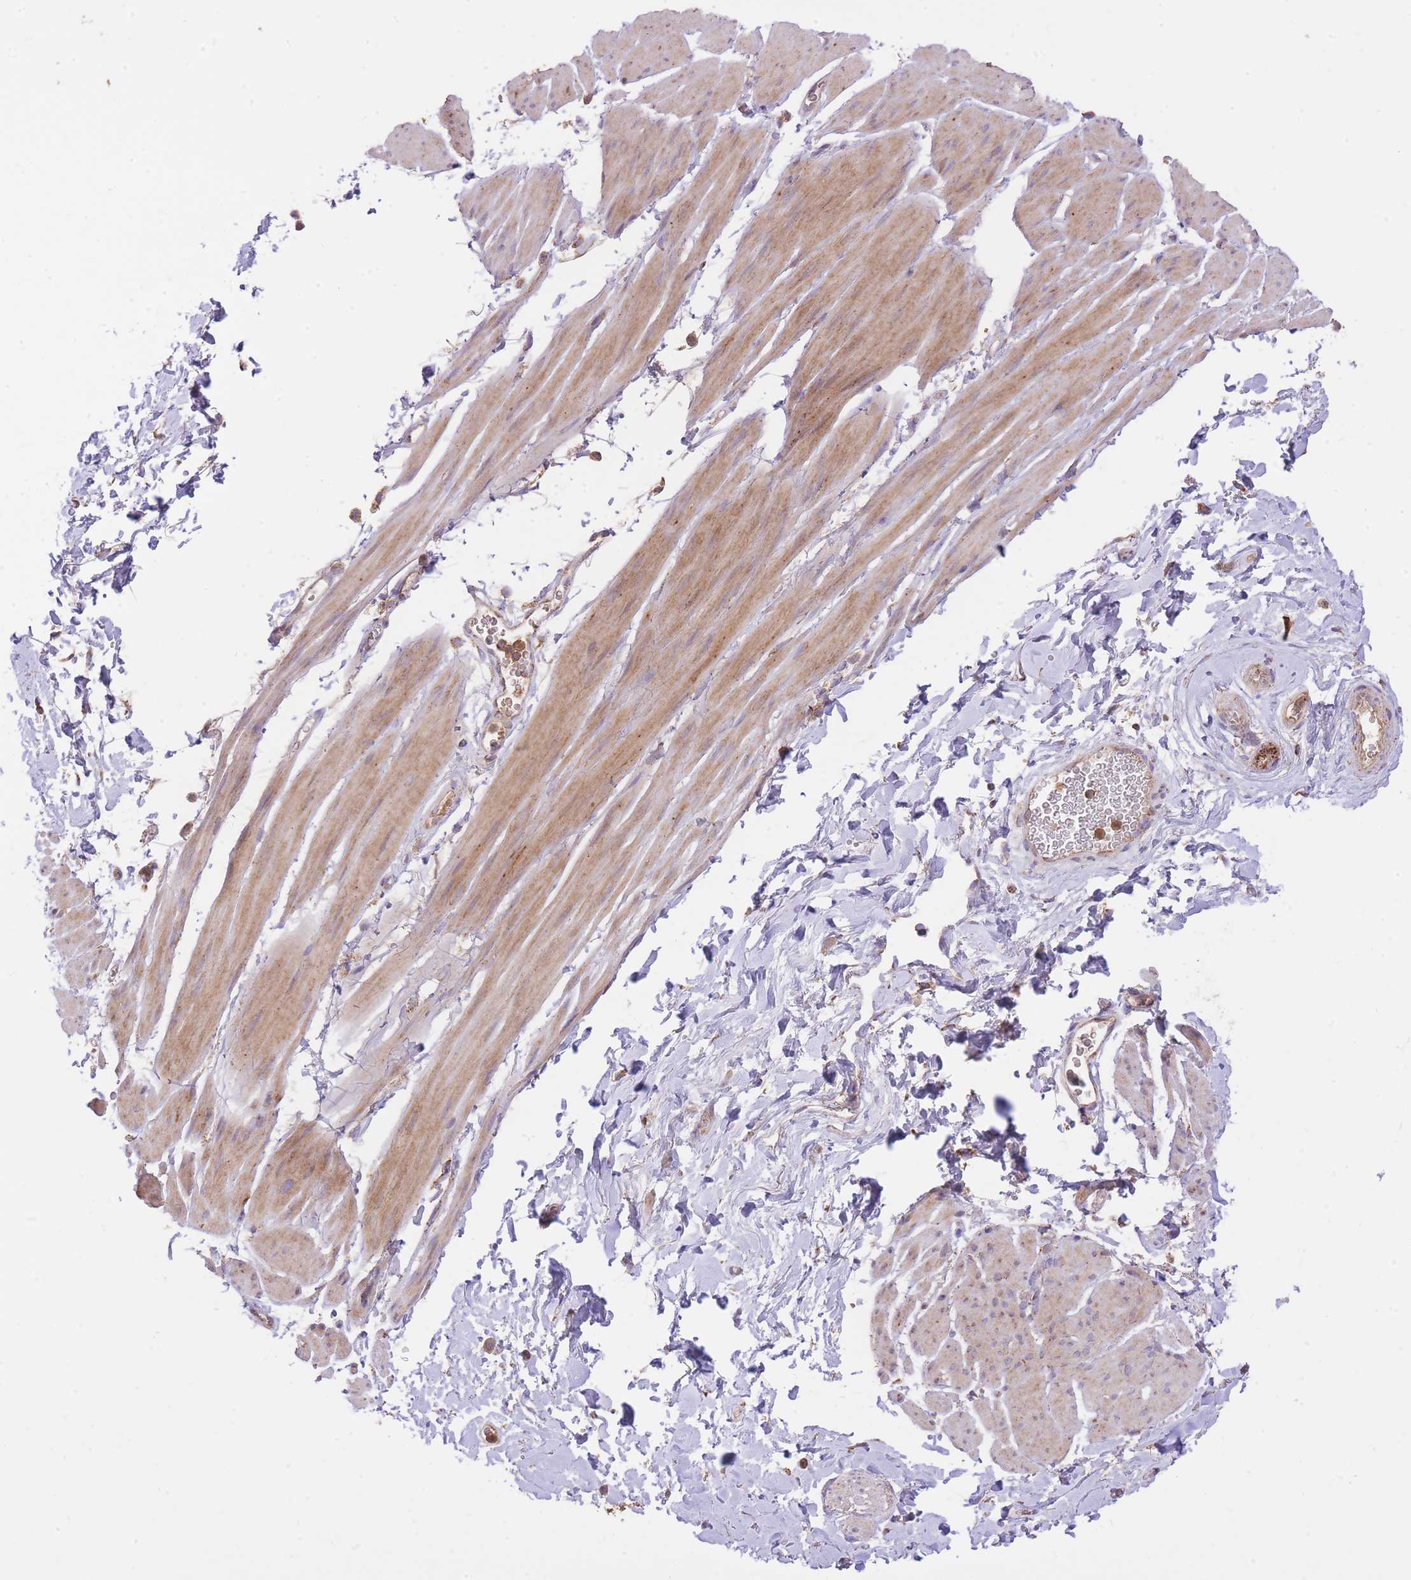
{"staining": {"intensity": "moderate", "quantity": "25%-75%", "location": "cytoplasmic/membranous"}, "tissue": "smooth muscle", "cell_type": "Smooth muscle cells", "image_type": "normal", "snomed": [{"axis": "morphology", "description": "Normal tissue, NOS"}, {"axis": "topography", "description": "Smooth muscle"}, {"axis": "topography", "description": "Peripheral nerve tissue"}], "caption": "Benign smooth muscle was stained to show a protein in brown. There is medium levels of moderate cytoplasmic/membranous positivity in approximately 25%-75% of smooth muscle cells. (IHC, brightfield microscopy, high magnification).", "gene": "PREP", "patient": {"sex": "male", "age": 69}}